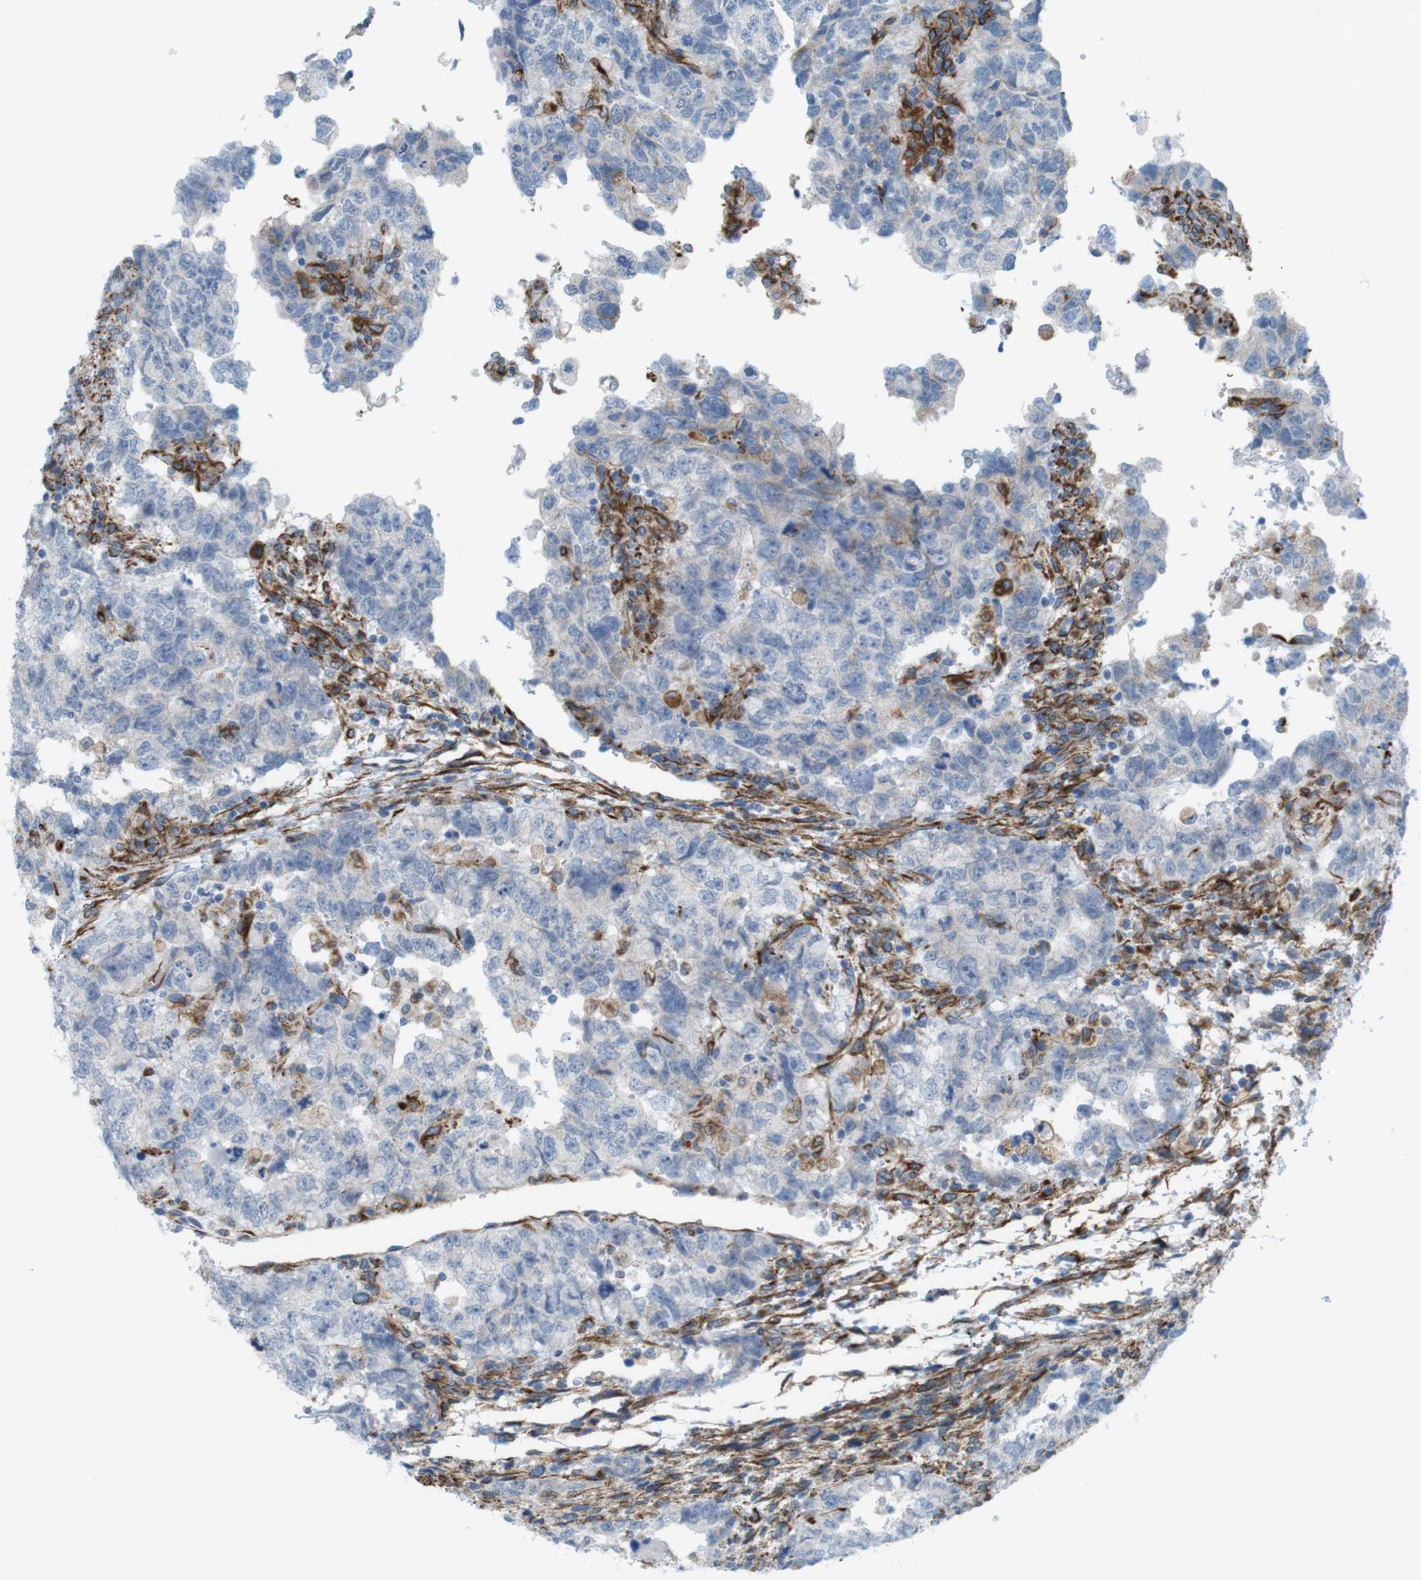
{"staining": {"intensity": "weak", "quantity": "<25%", "location": "cytoplasmic/membranous"}, "tissue": "testis cancer", "cell_type": "Tumor cells", "image_type": "cancer", "snomed": [{"axis": "morphology", "description": "Carcinoma, Embryonal, NOS"}, {"axis": "topography", "description": "Testis"}], "caption": "There is no significant expression in tumor cells of testis embryonal carcinoma.", "gene": "MYH9", "patient": {"sex": "male", "age": 36}}